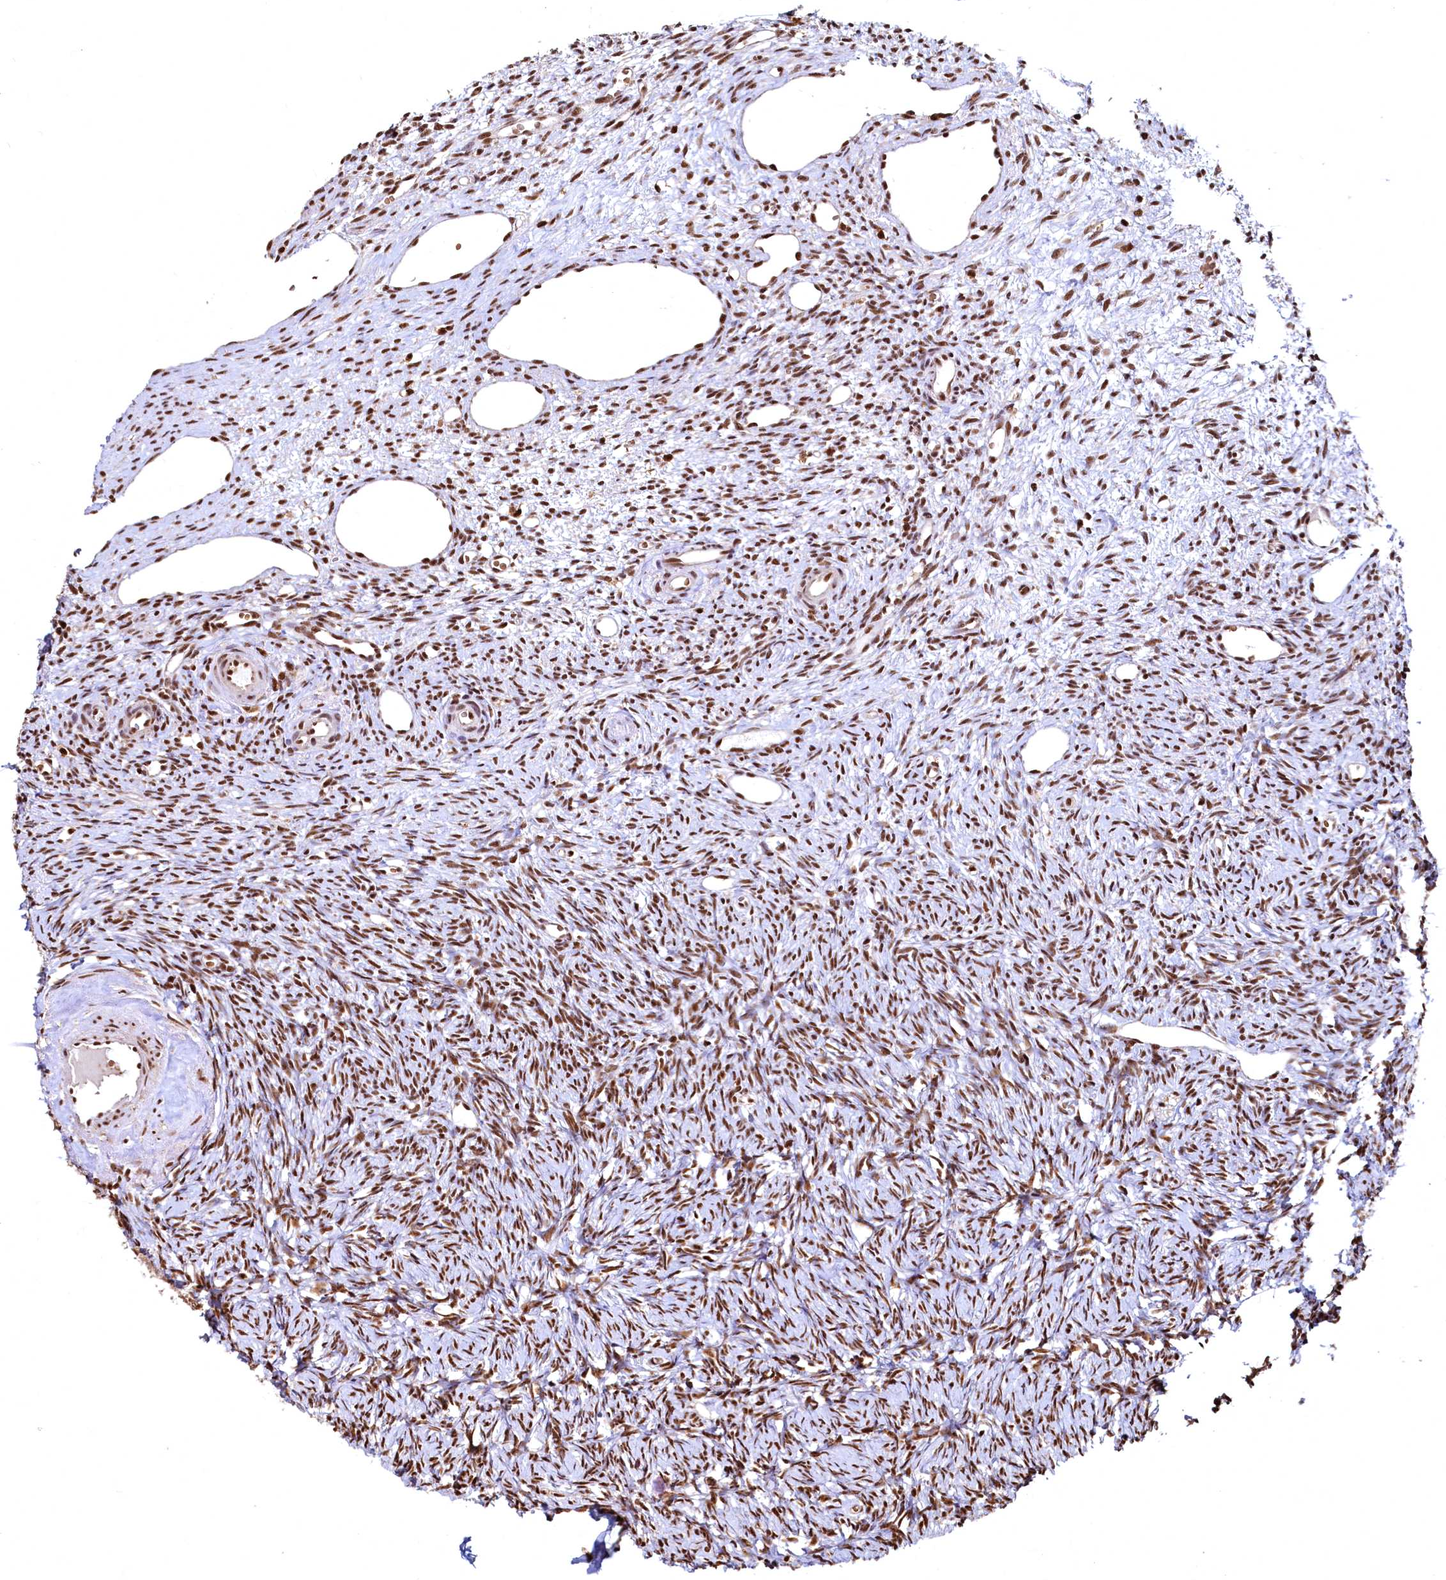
{"staining": {"intensity": "moderate", "quantity": ">75%", "location": "nuclear"}, "tissue": "ovary", "cell_type": "Ovarian stroma cells", "image_type": "normal", "snomed": [{"axis": "morphology", "description": "Normal tissue, NOS"}, {"axis": "topography", "description": "Ovary"}], "caption": "DAB (3,3'-diaminobenzidine) immunohistochemical staining of normal ovary reveals moderate nuclear protein positivity in approximately >75% of ovarian stroma cells. (Stains: DAB in brown, nuclei in blue, Microscopy: brightfield microscopy at high magnification).", "gene": "RSRC2", "patient": {"sex": "female", "age": 51}}